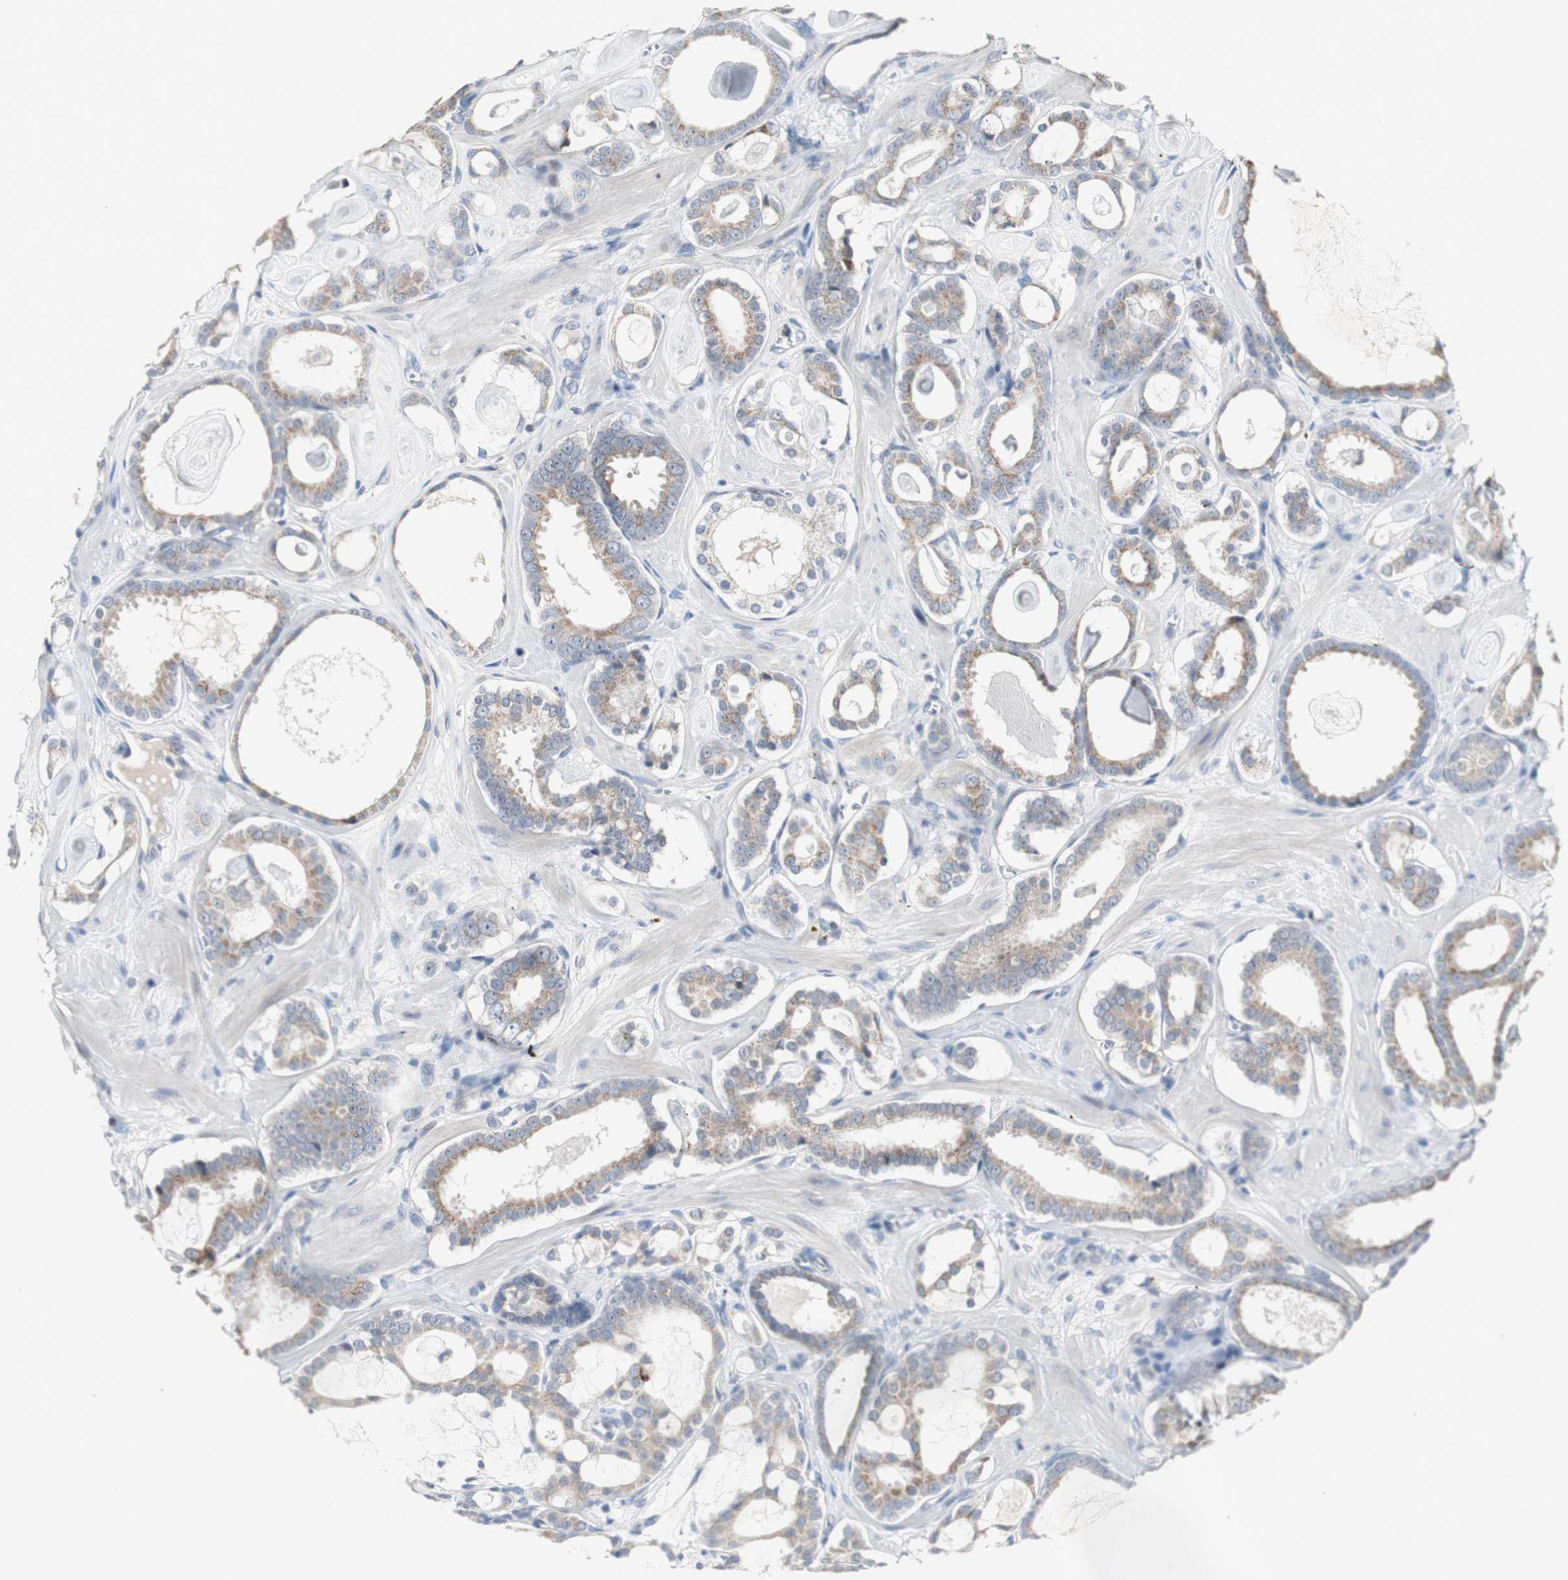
{"staining": {"intensity": "moderate", "quantity": ">75%", "location": "cytoplasmic/membranous"}, "tissue": "prostate cancer", "cell_type": "Tumor cells", "image_type": "cancer", "snomed": [{"axis": "morphology", "description": "Adenocarcinoma, Low grade"}, {"axis": "topography", "description": "Prostate"}], "caption": "Protein expression analysis of human prostate low-grade adenocarcinoma reveals moderate cytoplasmic/membranous expression in about >75% of tumor cells.", "gene": "SOX30", "patient": {"sex": "male", "age": 57}}